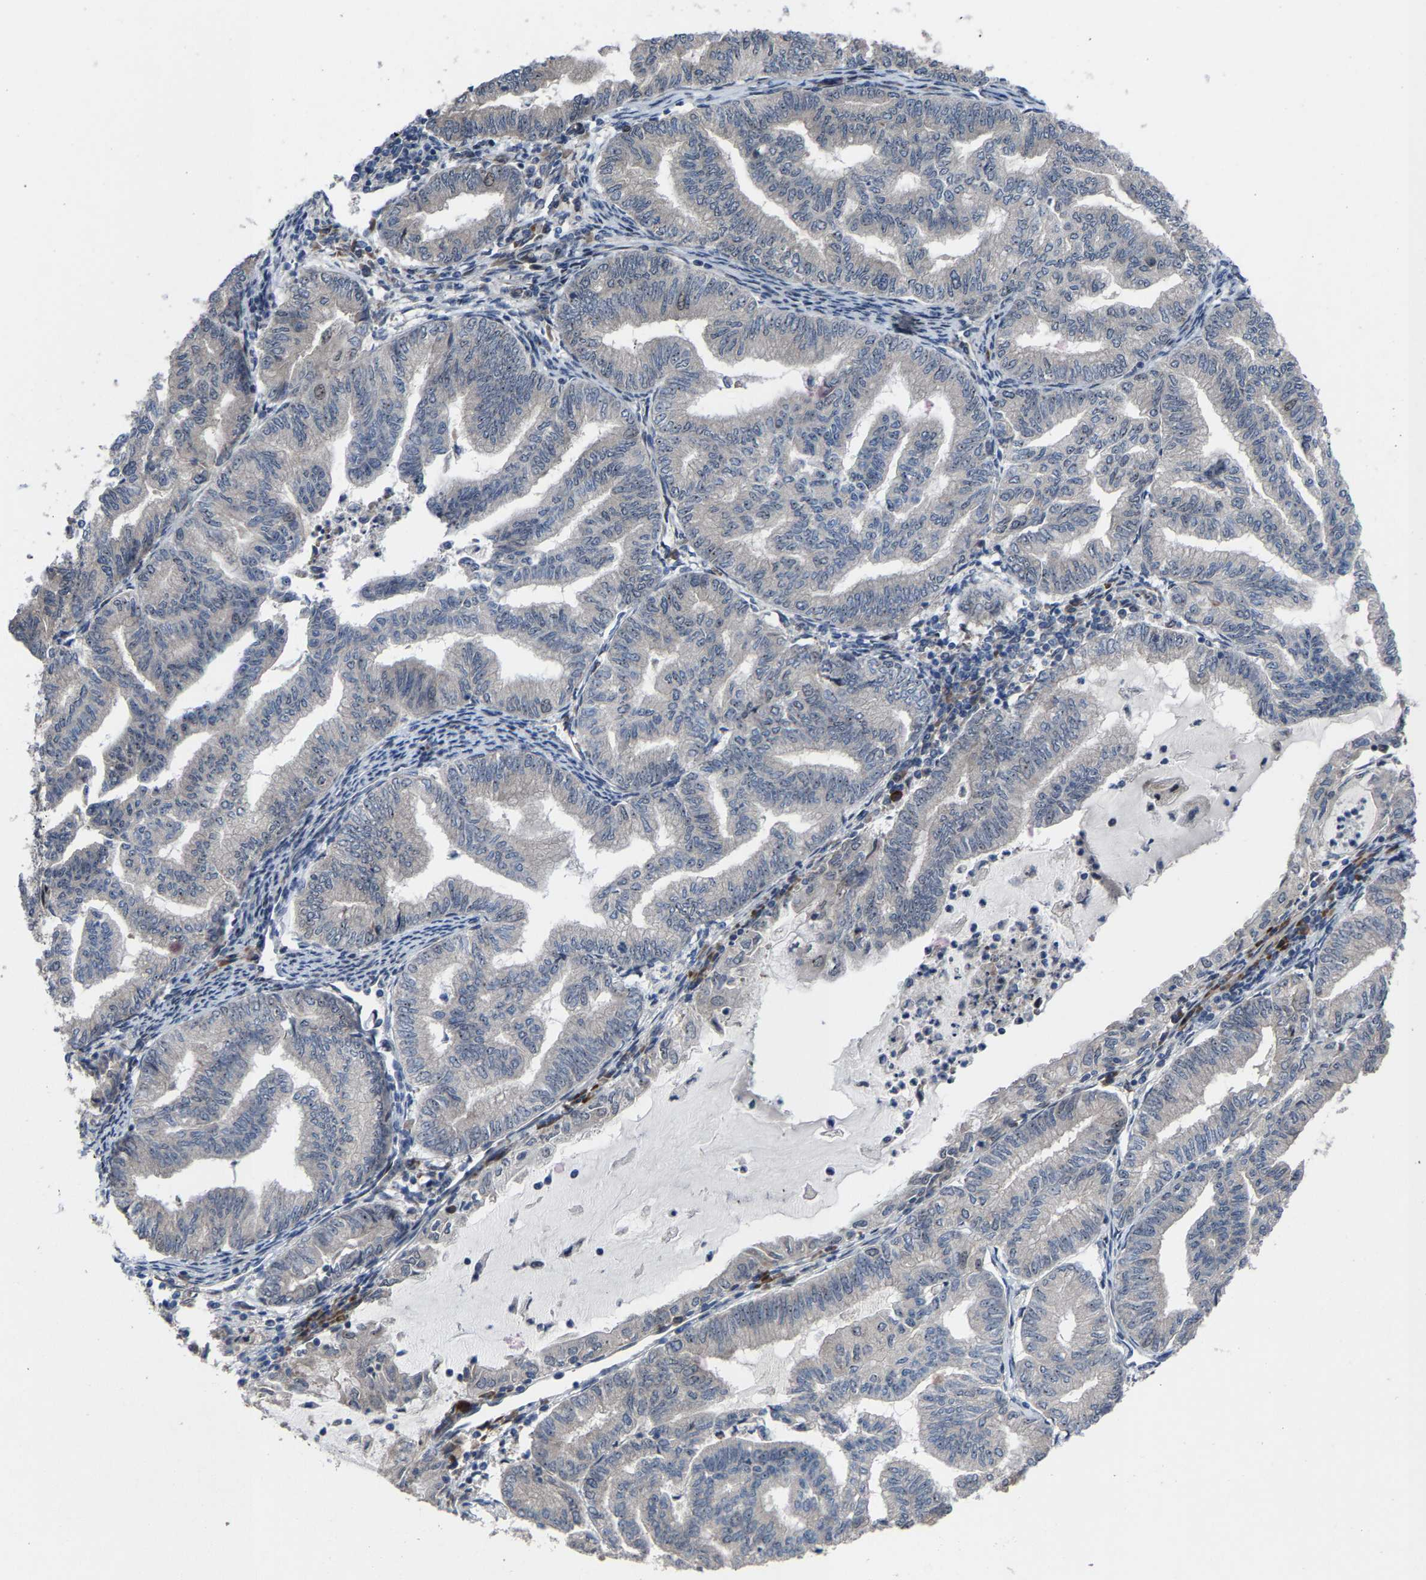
{"staining": {"intensity": "negative", "quantity": "none", "location": "none"}, "tissue": "endometrial cancer", "cell_type": "Tumor cells", "image_type": "cancer", "snomed": [{"axis": "morphology", "description": "Adenocarcinoma, NOS"}, {"axis": "topography", "description": "Endometrium"}], "caption": "Micrograph shows no significant protein positivity in tumor cells of endometrial cancer.", "gene": "HAUS6", "patient": {"sex": "female", "age": 79}}